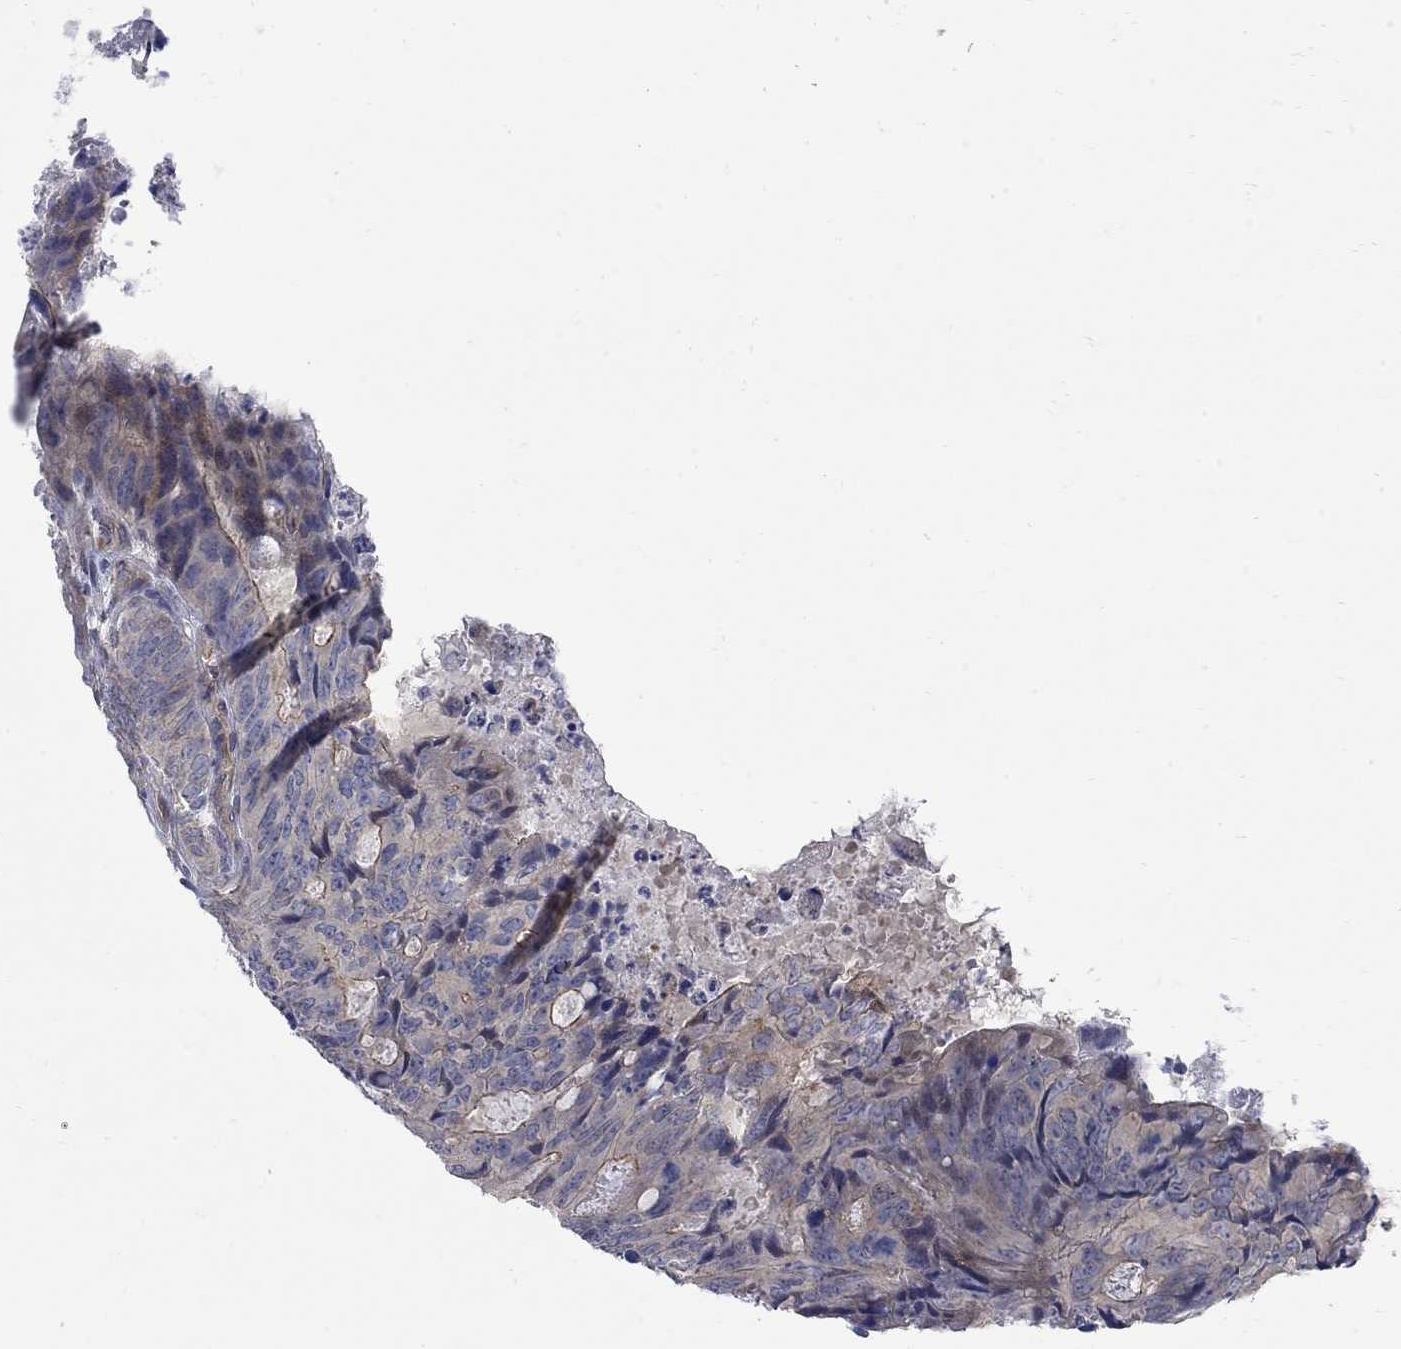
{"staining": {"intensity": "weak", "quantity": "25%-75%", "location": "cytoplasmic/membranous"}, "tissue": "colorectal cancer", "cell_type": "Tumor cells", "image_type": "cancer", "snomed": [{"axis": "morphology", "description": "Adenocarcinoma, NOS"}, {"axis": "topography", "description": "Colon"}], "caption": "Approximately 25%-75% of tumor cells in human colorectal cancer (adenocarcinoma) demonstrate weak cytoplasmic/membranous protein positivity as visualized by brown immunohistochemical staining.", "gene": "SCN7A", "patient": {"sex": "male", "age": 79}}